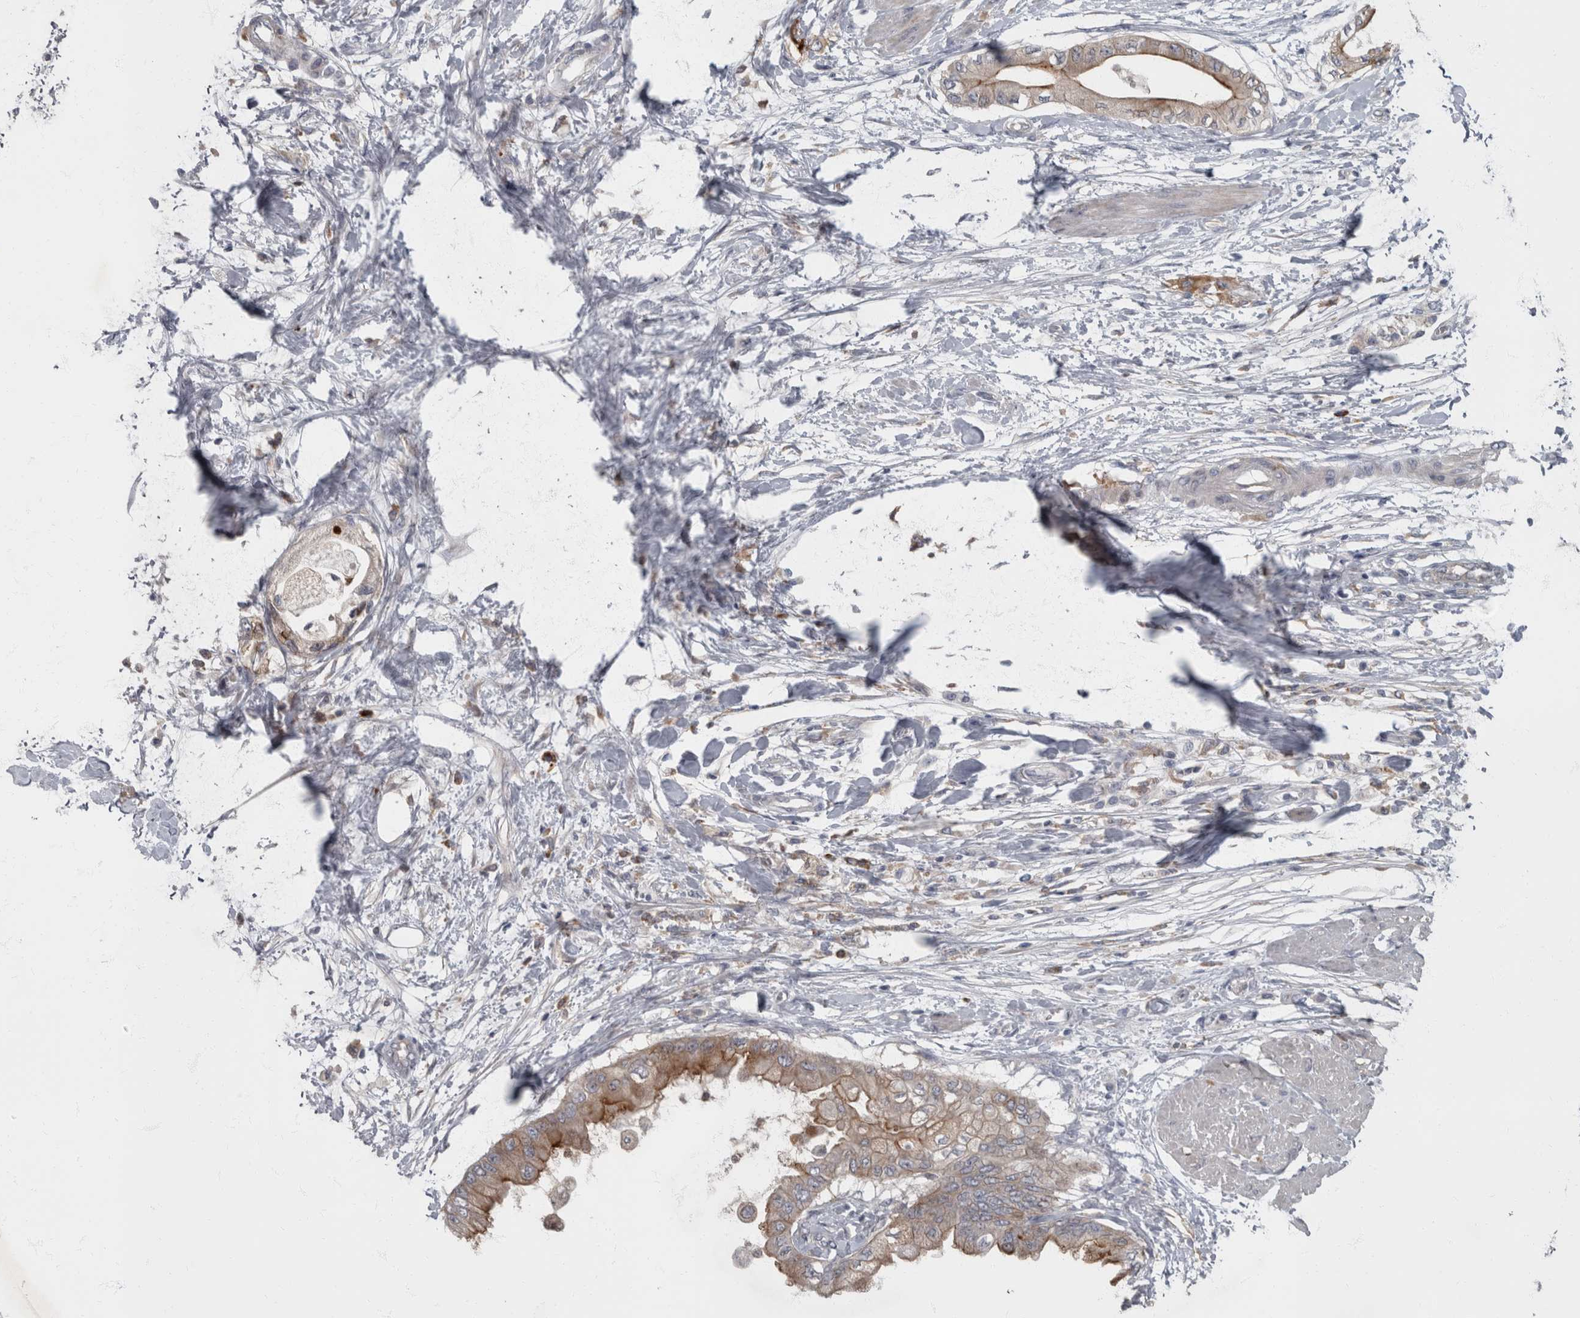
{"staining": {"intensity": "moderate", "quantity": "<25%", "location": "cytoplasmic/membranous"}, "tissue": "pancreatic cancer", "cell_type": "Tumor cells", "image_type": "cancer", "snomed": [{"axis": "morphology", "description": "Normal tissue, NOS"}, {"axis": "morphology", "description": "Adenocarcinoma, NOS"}, {"axis": "topography", "description": "Pancreas"}, {"axis": "topography", "description": "Duodenum"}], "caption": "Approximately <25% of tumor cells in pancreatic cancer display moderate cytoplasmic/membranous protein expression as visualized by brown immunohistochemical staining.", "gene": "CDC42BPG", "patient": {"sex": "female", "age": 60}}